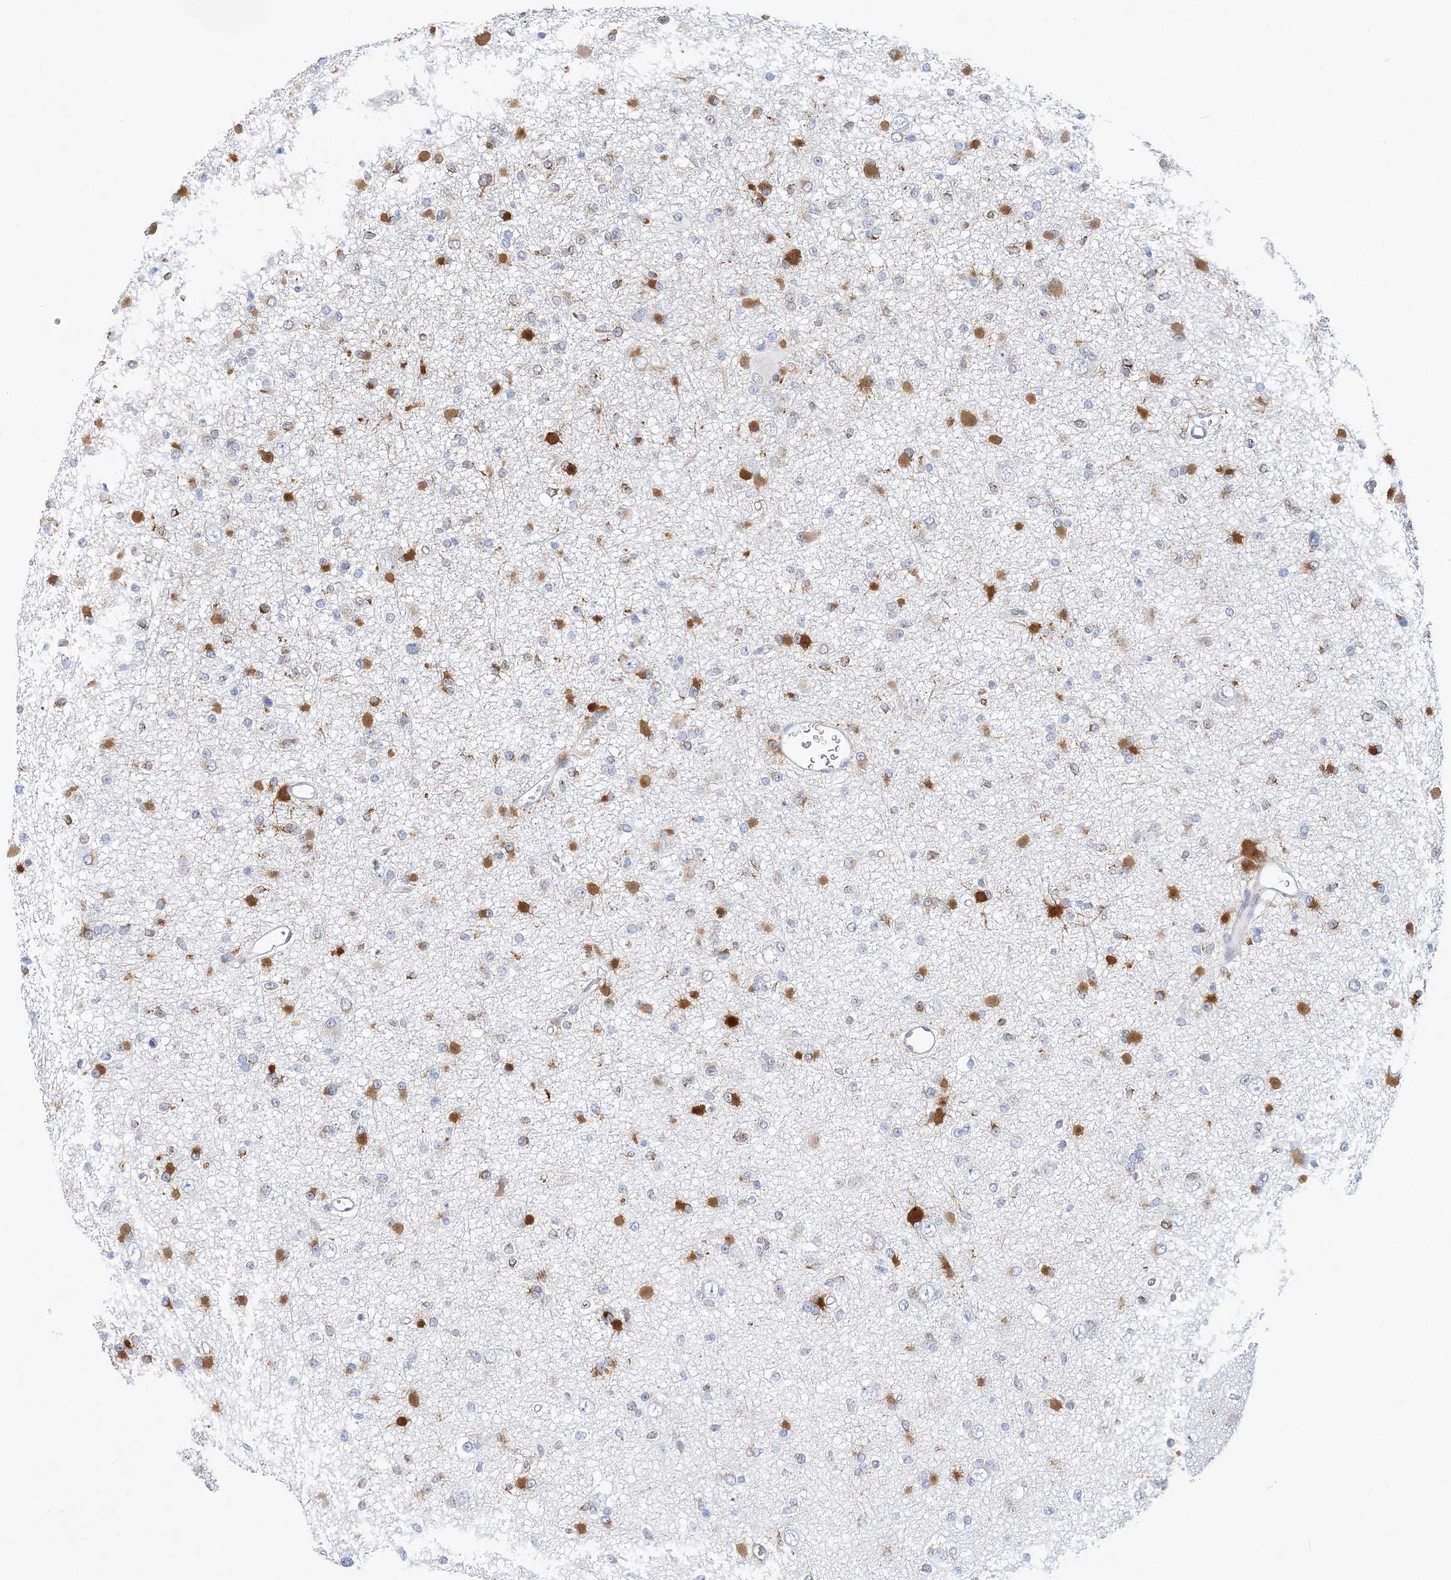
{"staining": {"intensity": "strong", "quantity": "25%-75%", "location": "cytoplasmic/membranous"}, "tissue": "glioma", "cell_type": "Tumor cells", "image_type": "cancer", "snomed": [{"axis": "morphology", "description": "Glioma, malignant, Low grade"}, {"axis": "topography", "description": "Brain"}], "caption": "Strong cytoplasmic/membranous protein staining is seen in approximately 25%-75% of tumor cells in glioma.", "gene": "PLEKHG4B", "patient": {"sex": "female", "age": 22}}